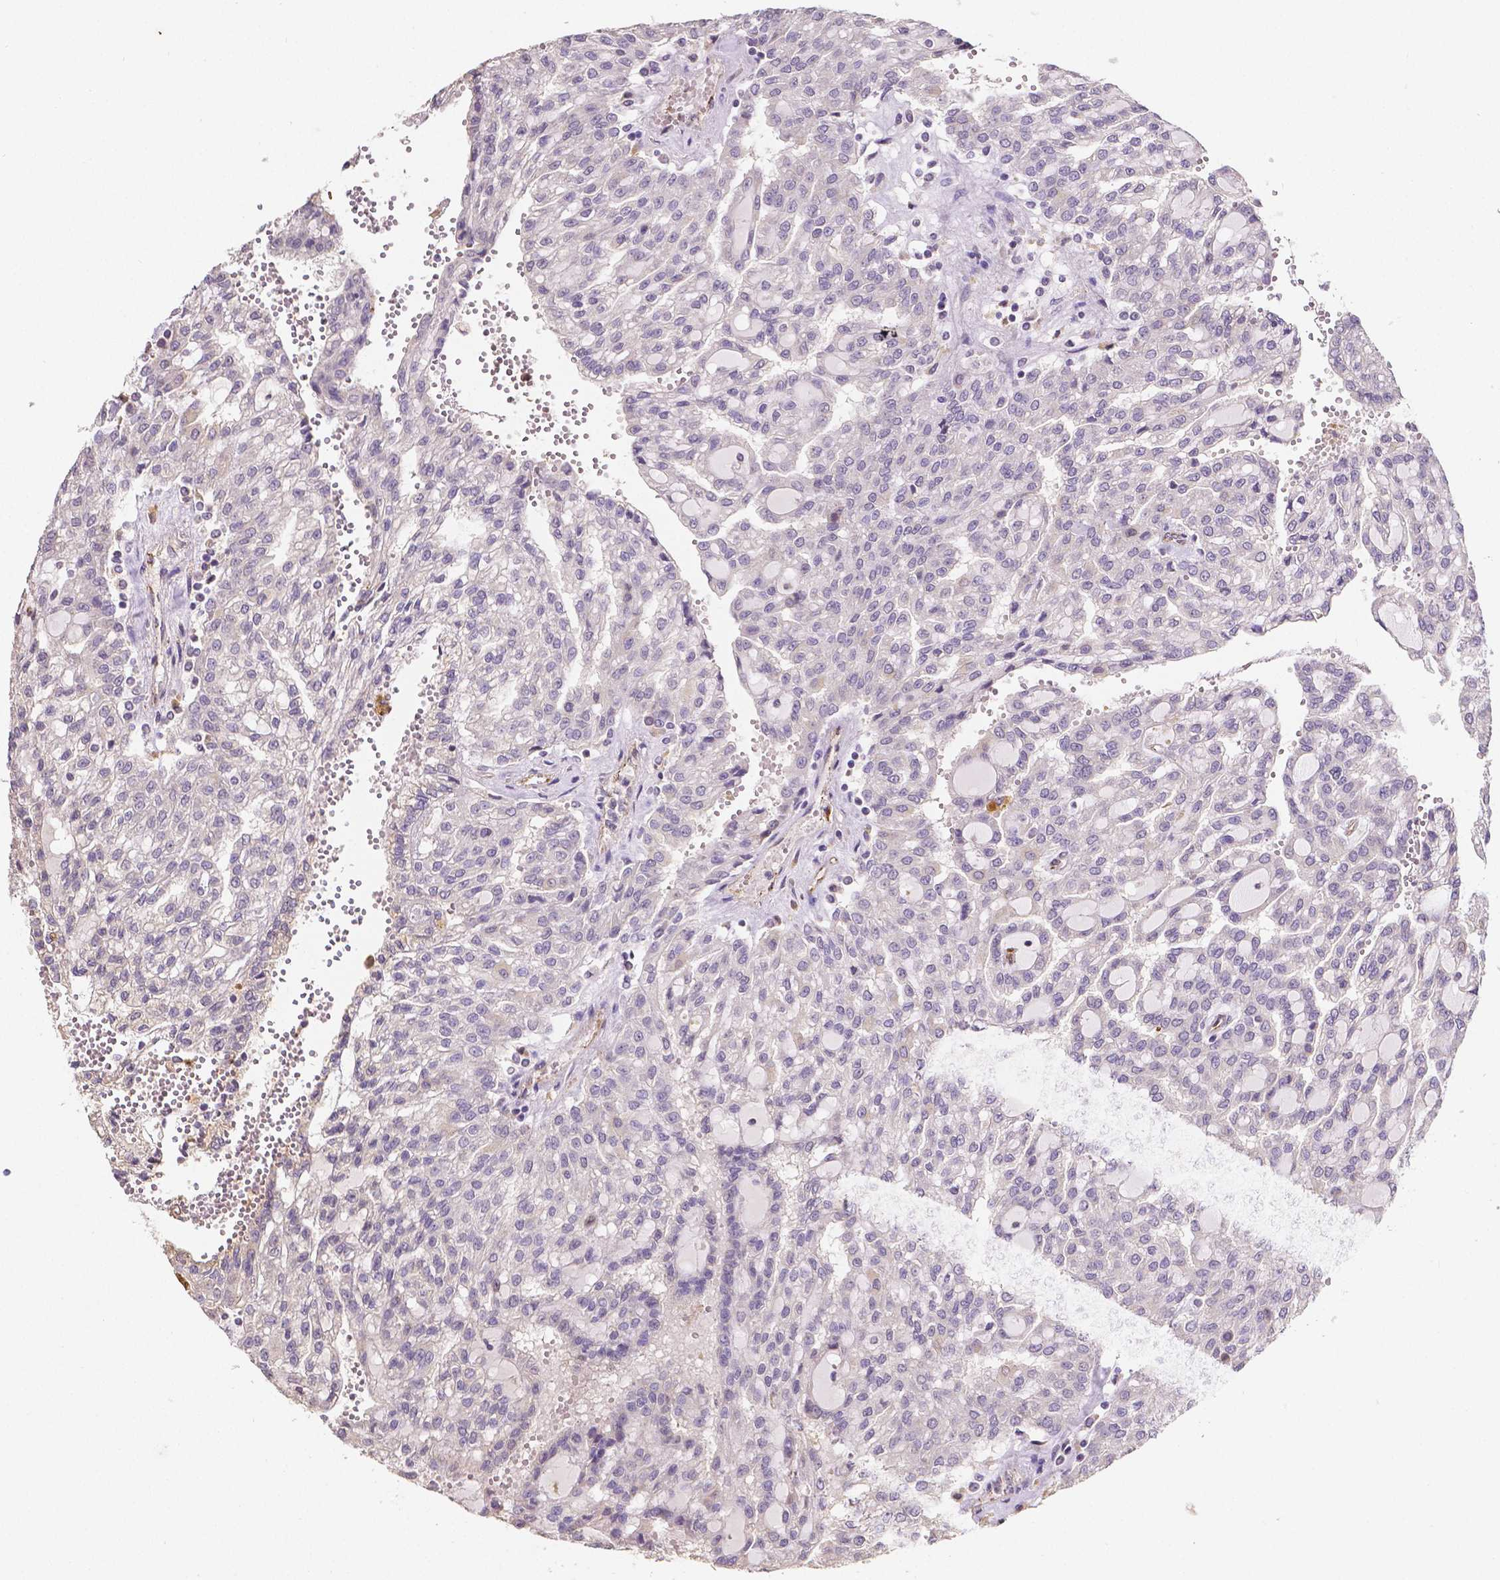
{"staining": {"intensity": "negative", "quantity": "none", "location": "none"}, "tissue": "renal cancer", "cell_type": "Tumor cells", "image_type": "cancer", "snomed": [{"axis": "morphology", "description": "Adenocarcinoma, NOS"}, {"axis": "topography", "description": "Kidney"}], "caption": "This is a photomicrograph of immunohistochemistry (IHC) staining of adenocarcinoma (renal), which shows no positivity in tumor cells.", "gene": "ELAVL2", "patient": {"sex": "male", "age": 63}}